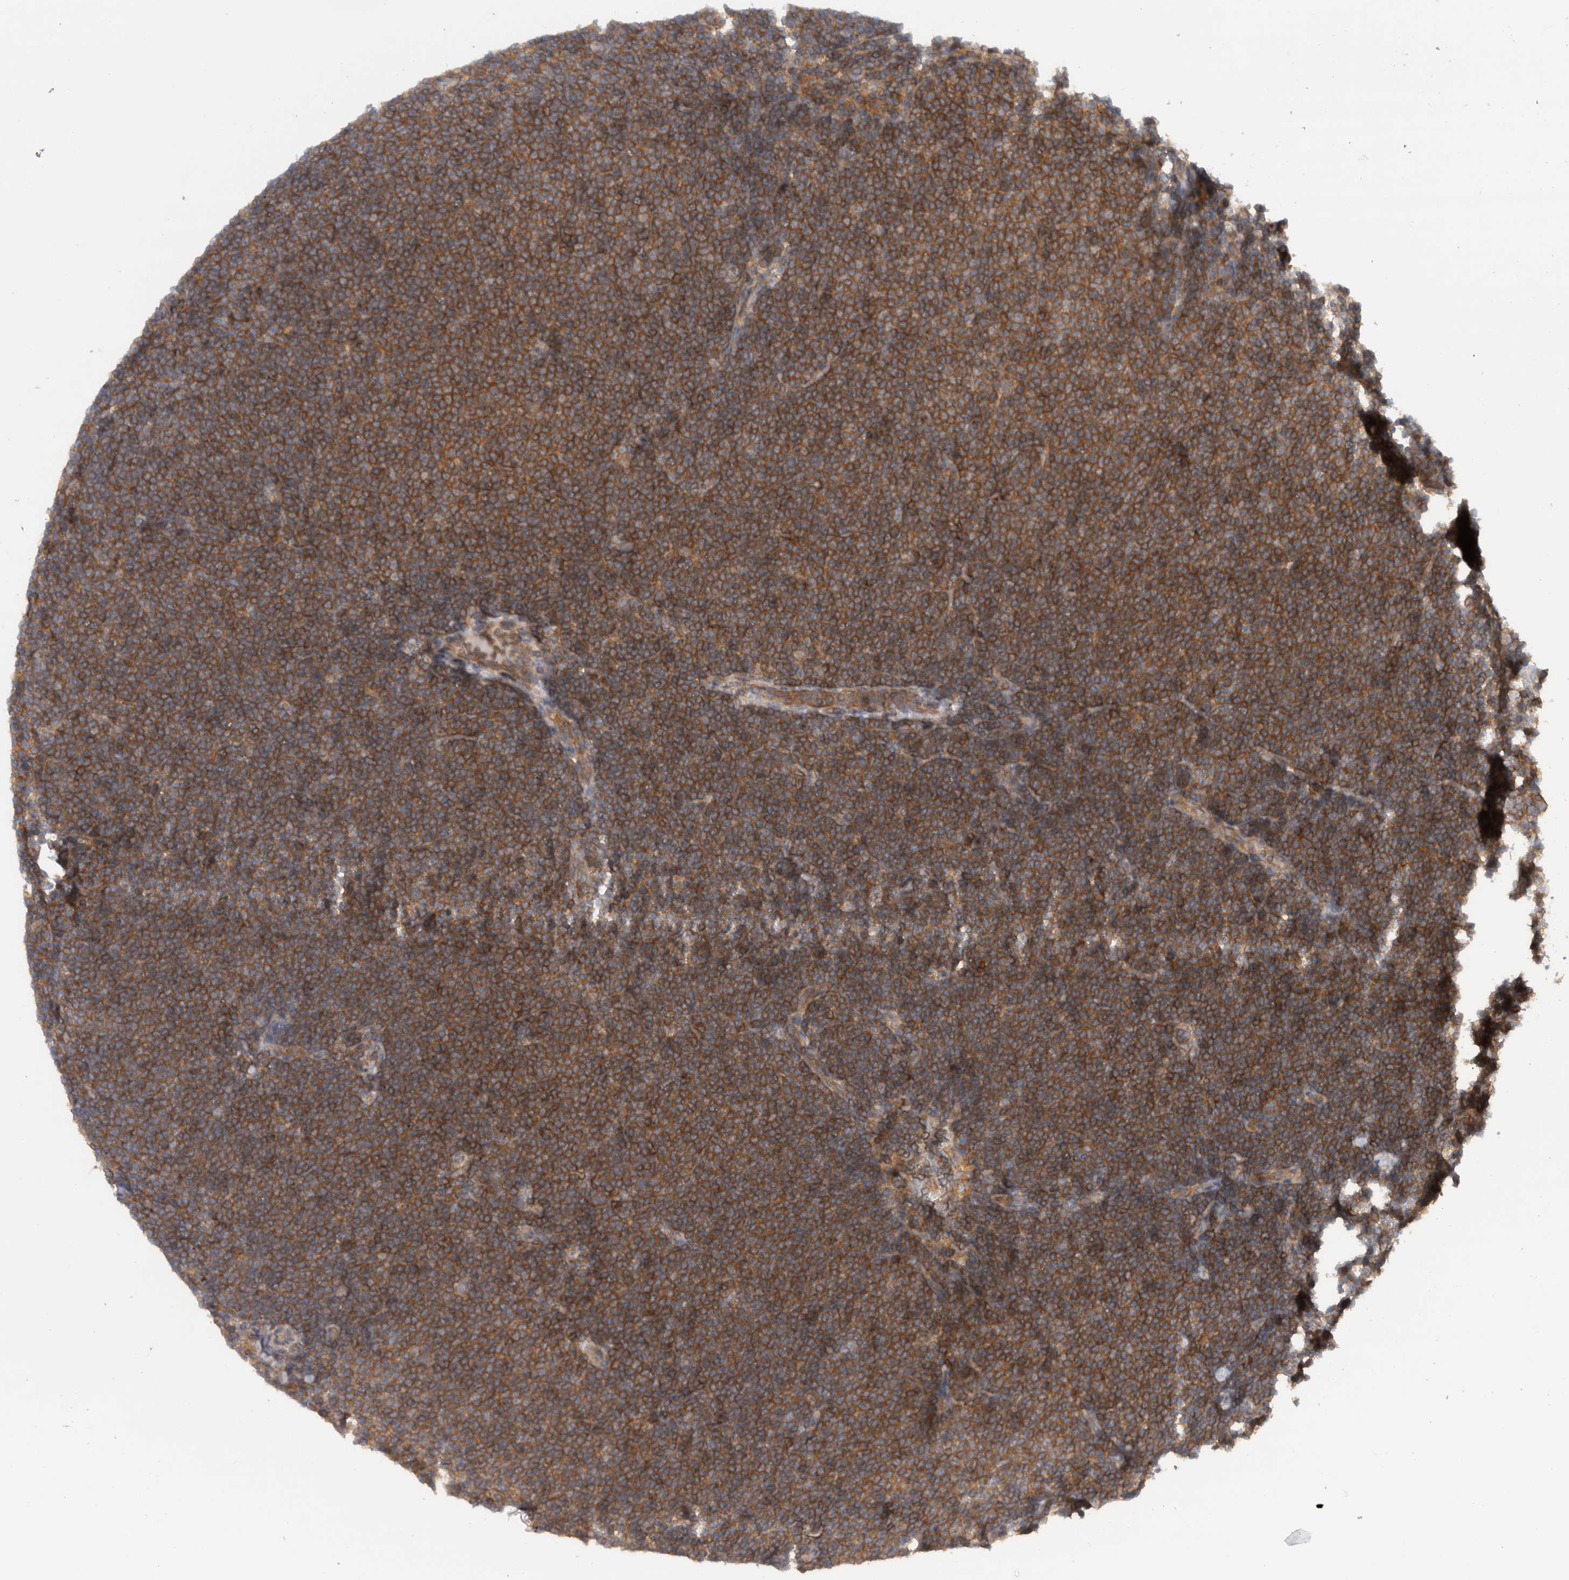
{"staining": {"intensity": "strong", "quantity": ">75%", "location": "cytoplasmic/membranous"}, "tissue": "lymphoma", "cell_type": "Tumor cells", "image_type": "cancer", "snomed": [{"axis": "morphology", "description": "Malignant lymphoma, non-Hodgkin's type, Low grade"}, {"axis": "topography", "description": "Lymph node"}], "caption": "Immunohistochemical staining of lymphoma reveals high levels of strong cytoplasmic/membranous protein positivity in about >75% of tumor cells.", "gene": "SCARA5", "patient": {"sex": "female", "age": 53}}